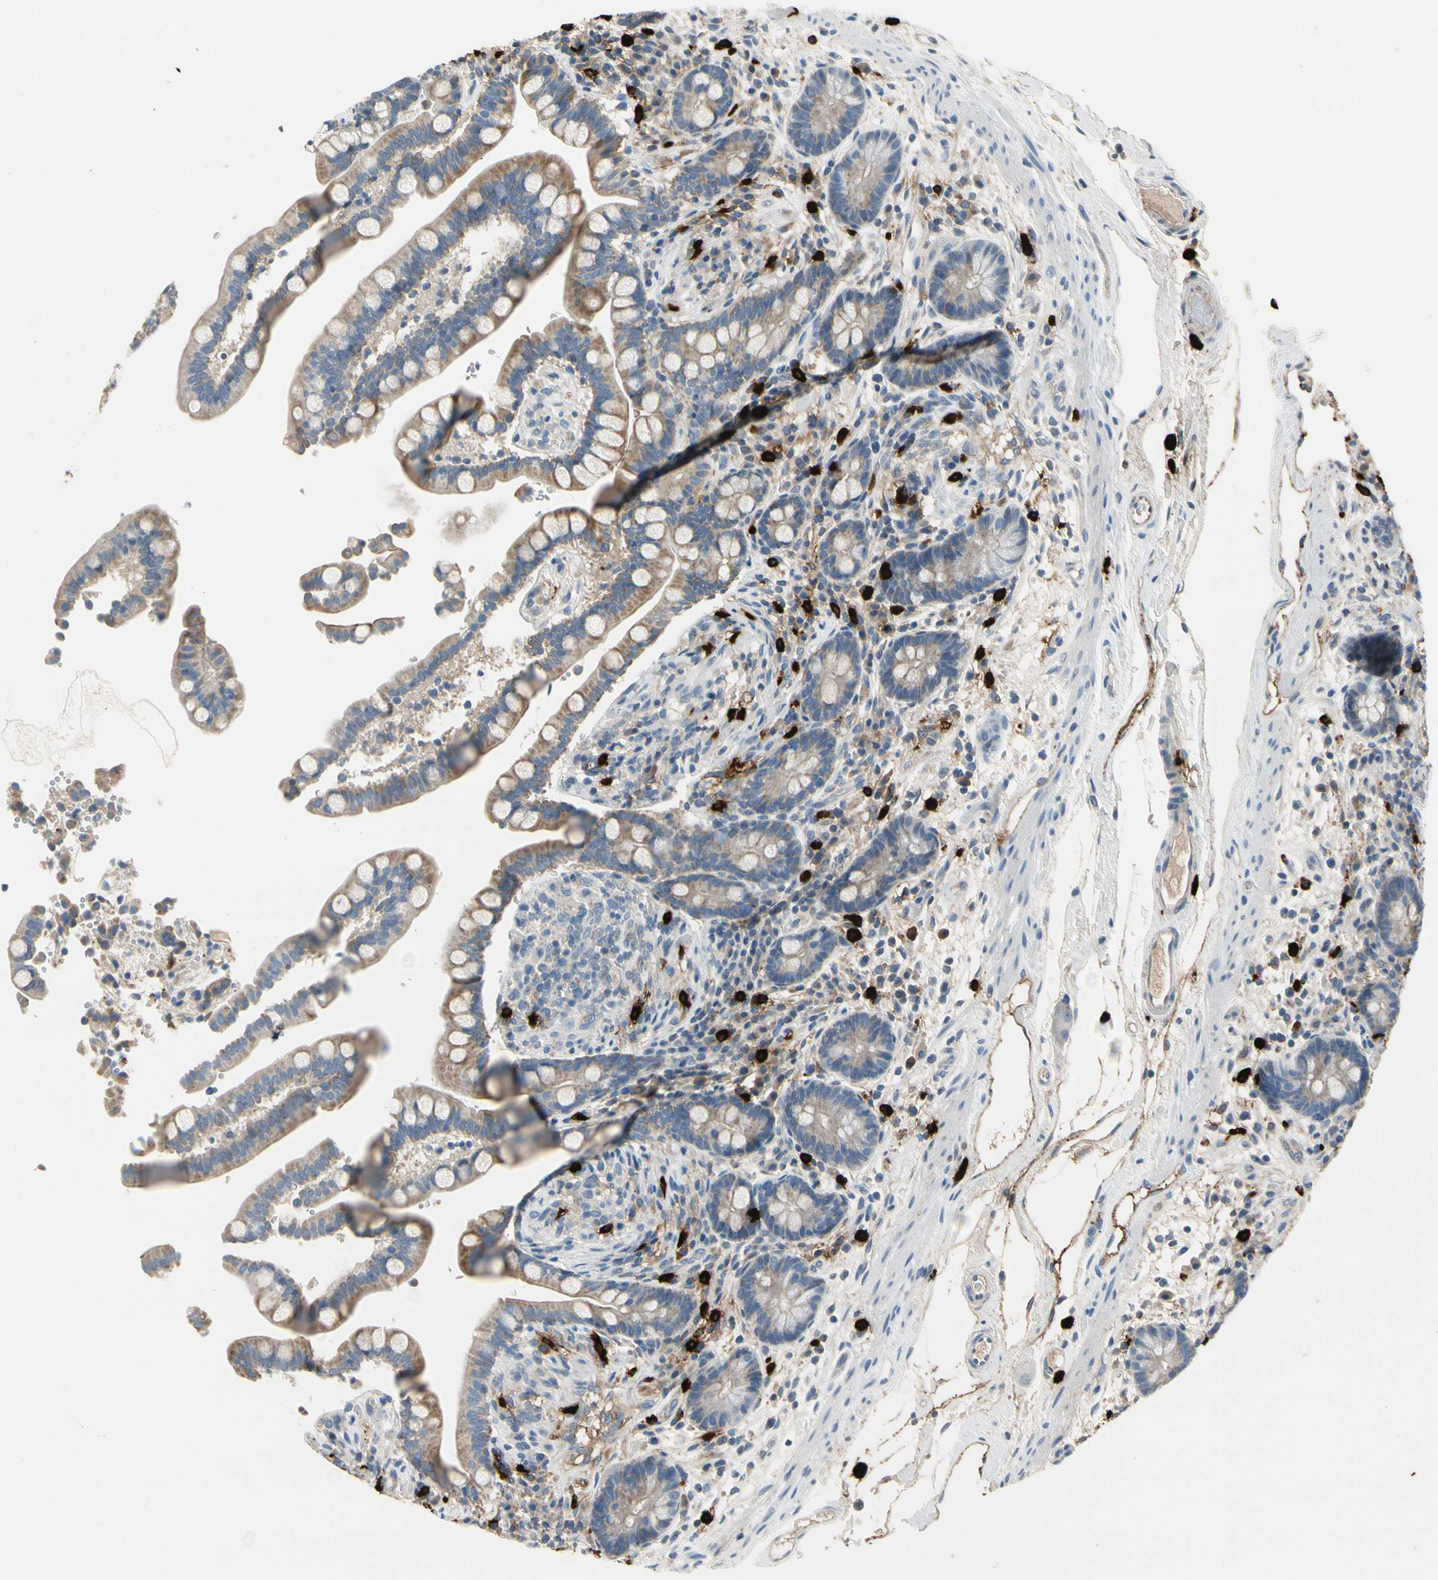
{"staining": {"intensity": "moderate", "quantity": "25%-75%", "location": "cytoplasmic/membranous"}, "tissue": "colon", "cell_type": "Endothelial cells", "image_type": "normal", "snomed": [{"axis": "morphology", "description": "Normal tissue, NOS"}, {"axis": "topography", "description": "Colon"}], "caption": "The image reveals immunohistochemical staining of unremarkable colon. There is moderate cytoplasmic/membranous positivity is appreciated in about 25%-75% of endothelial cells.", "gene": "CPA3", "patient": {"sex": "male", "age": 73}}